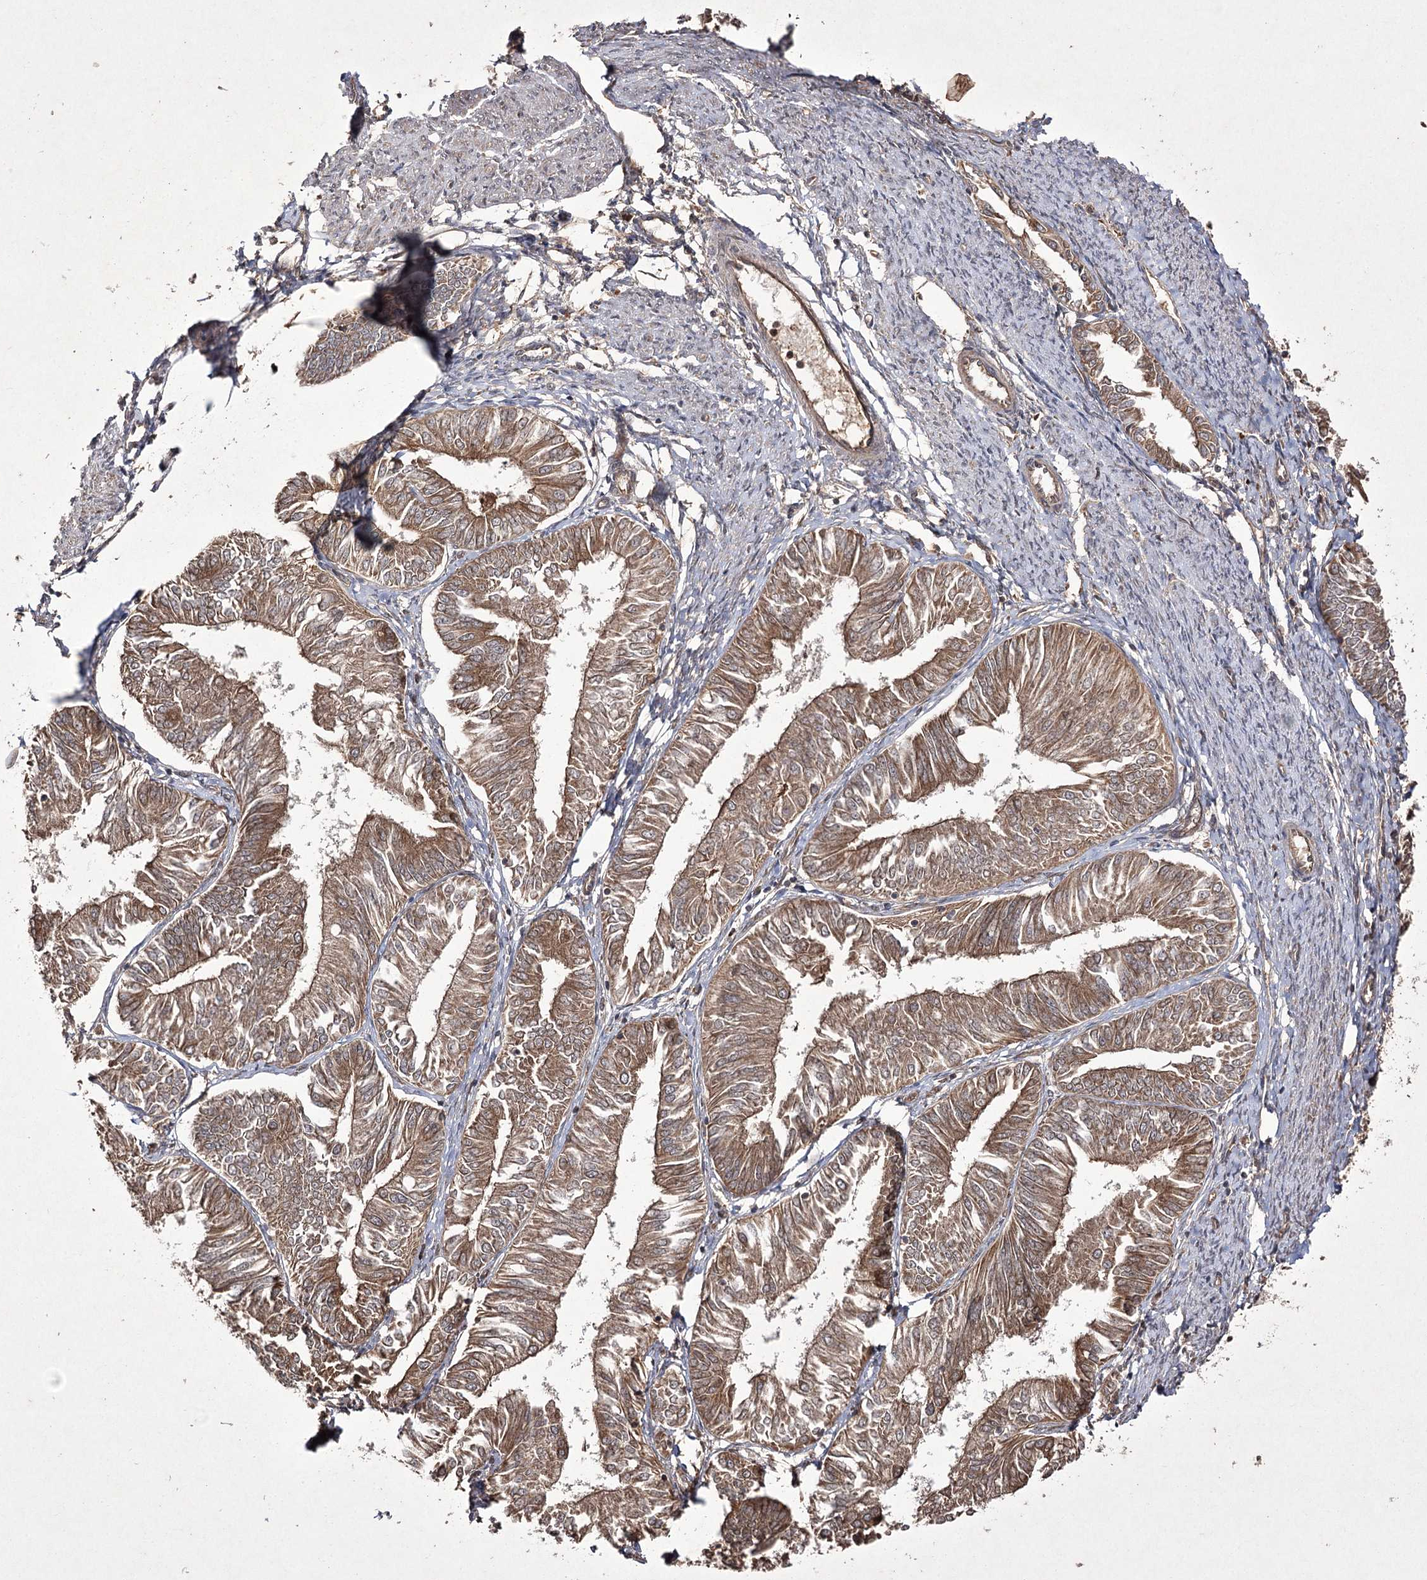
{"staining": {"intensity": "moderate", "quantity": ">75%", "location": "cytoplasmic/membranous"}, "tissue": "endometrial cancer", "cell_type": "Tumor cells", "image_type": "cancer", "snomed": [{"axis": "morphology", "description": "Adenocarcinoma, NOS"}, {"axis": "topography", "description": "Endometrium"}], "caption": "A micrograph showing moderate cytoplasmic/membranous positivity in about >75% of tumor cells in endometrial cancer, as visualized by brown immunohistochemical staining.", "gene": "FANCL", "patient": {"sex": "female", "age": 58}}